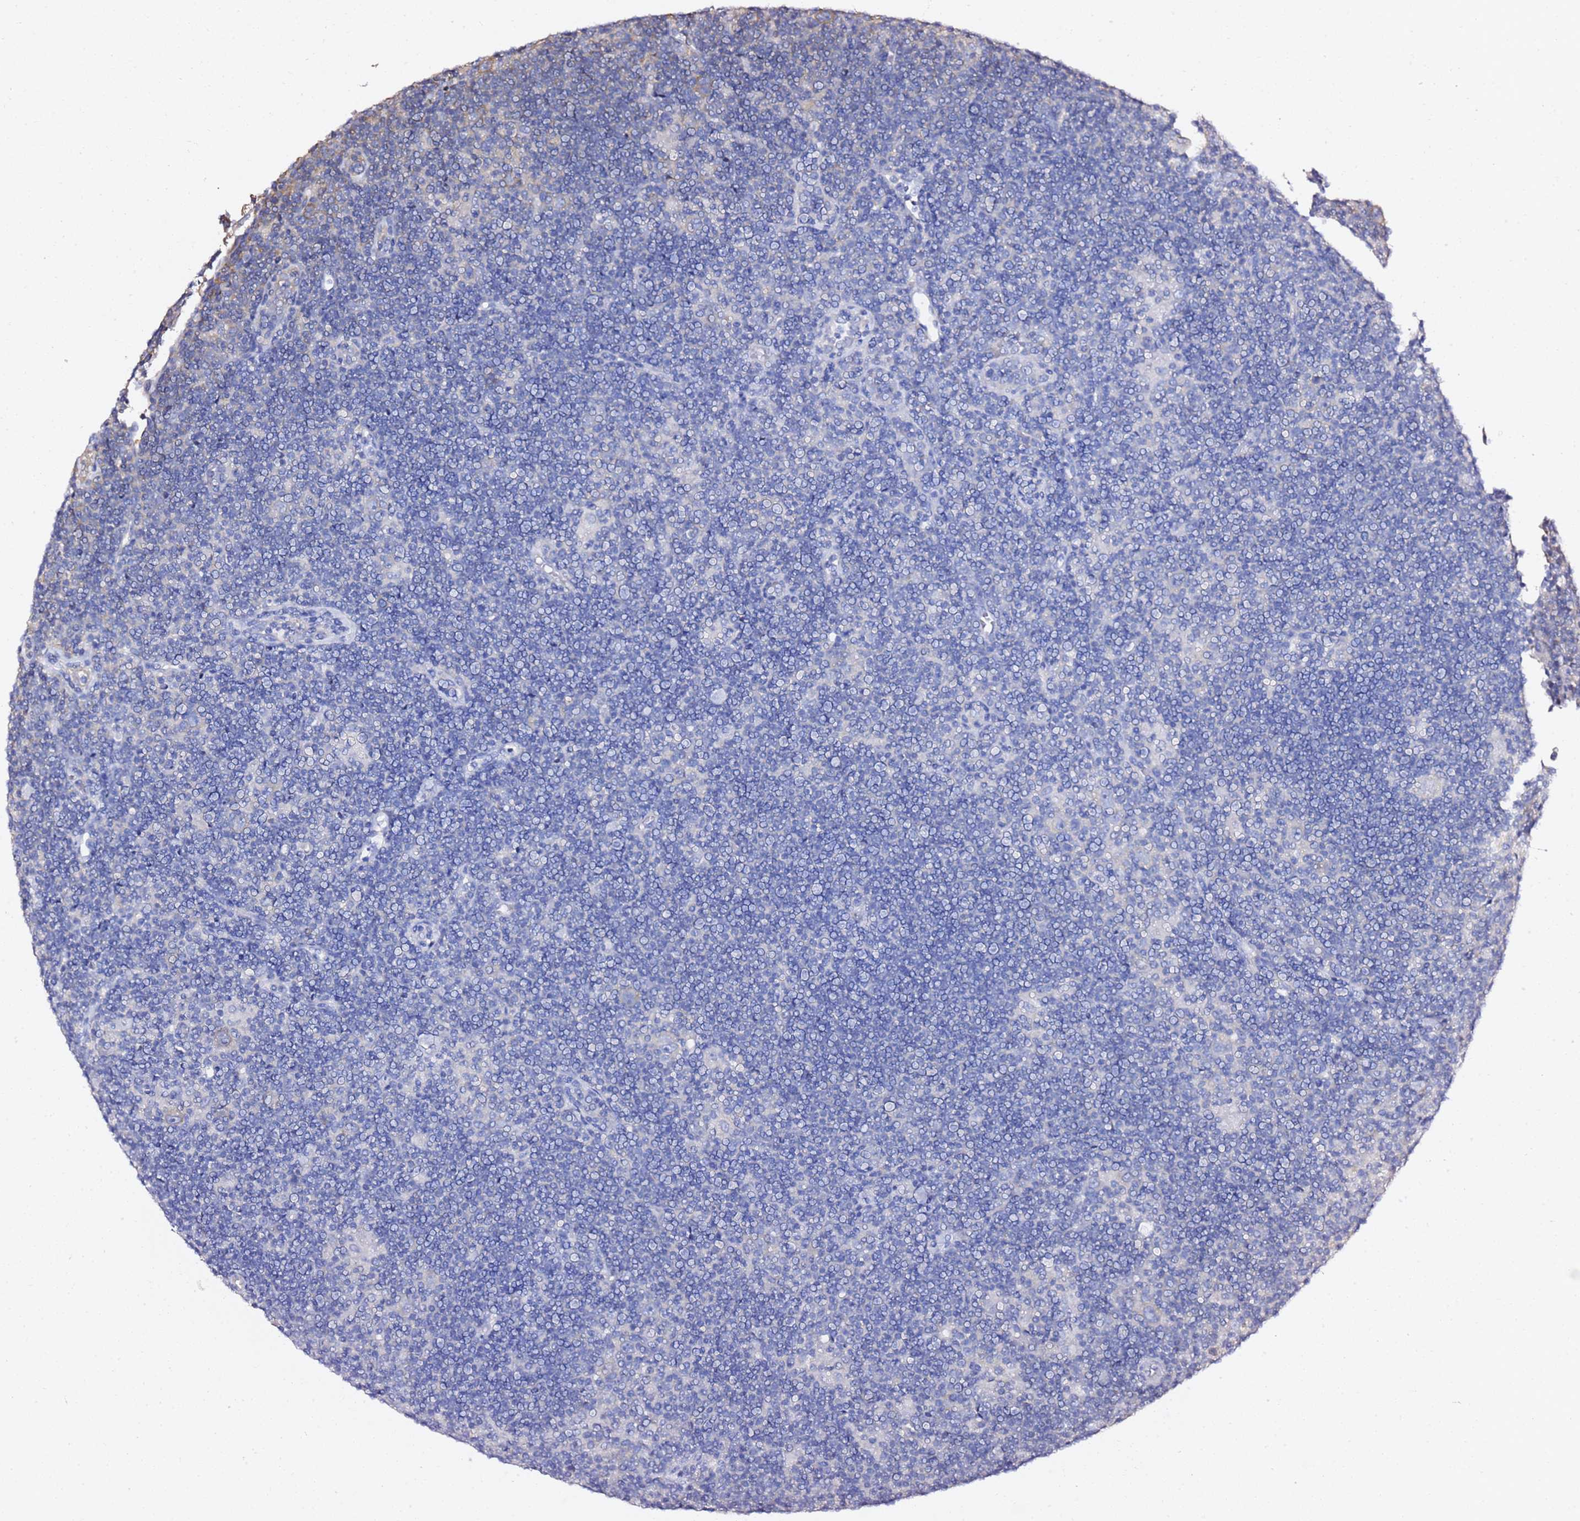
{"staining": {"intensity": "negative", "quantity": "none", "location": "none"}, "tissue": "lymphoma", "cell_type": "Tumor cells", "image_type": "cancer", "snomed": [{"axis": "morphology", "description": "Hodgkin's disease, NOS"}, {"axis": "topography", "description": "Lymph node"}], "caption": "Immunohistochemistry of human Hodgkin's disease reveals no positivity in tumor cells.", "gene": "TPST1", "patient": {"sex": "female", "age": 57}}